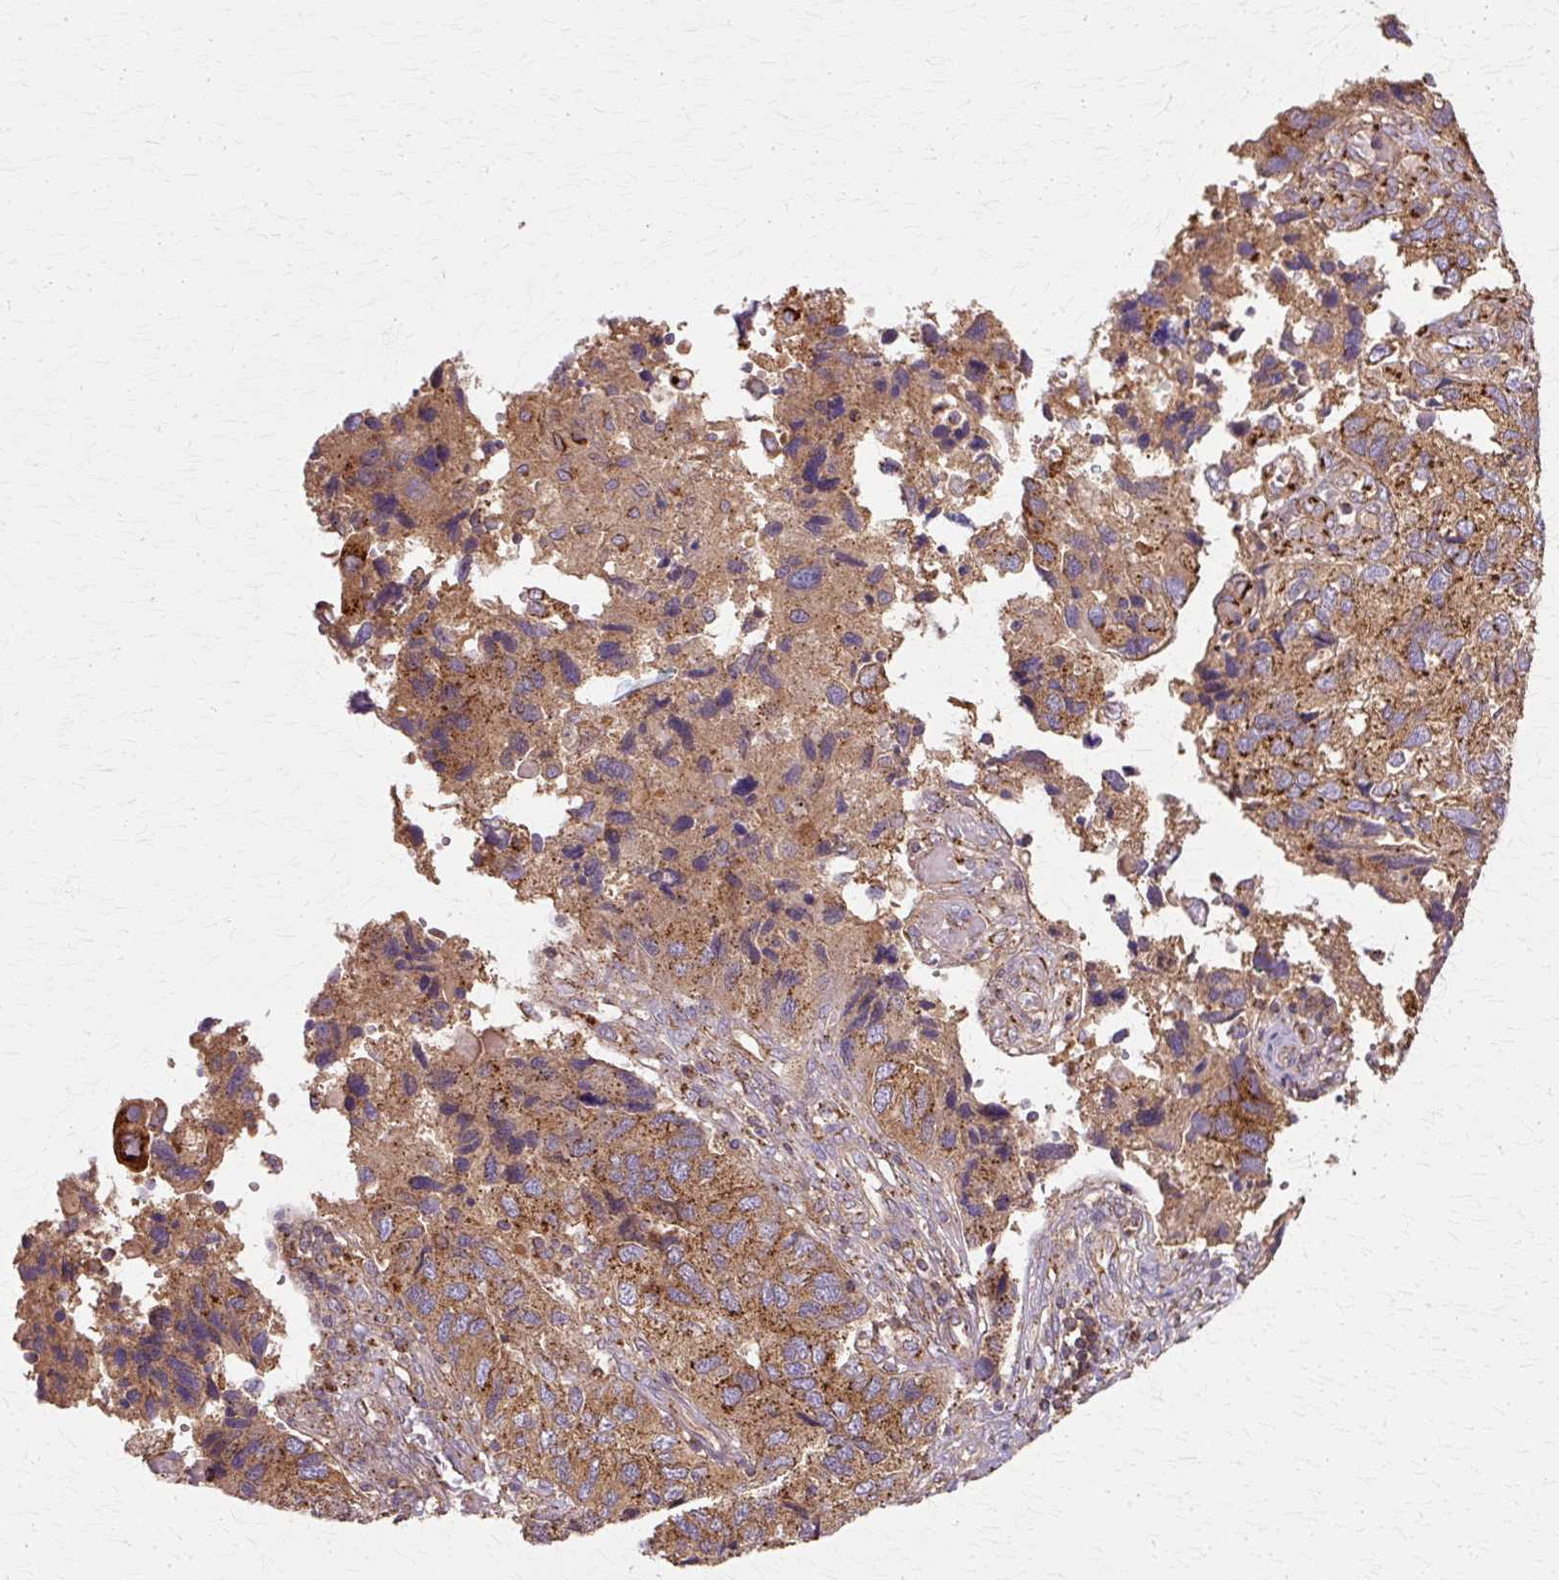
{"staining": {"intensity": "moderate", "quantity": ">75%", "location": "cytoplasmic/membranous"}, "tissue": "endometrial cancer", "cell_type": "Tumor cells", "image_type": "cancer", "snomed": [{"axis": "morphology", "description": "Carcinoma, NOS"}, {"axis": "topography", "description": "Uterus"}], "caption": "The histopathology image shows a brown stain indicating the presence of a protein in the cytoplasmic/membranous of tumor cells in endometrial cancer.", "gene": "COPB1", "patient": {"sex": "female", "age": 76}}